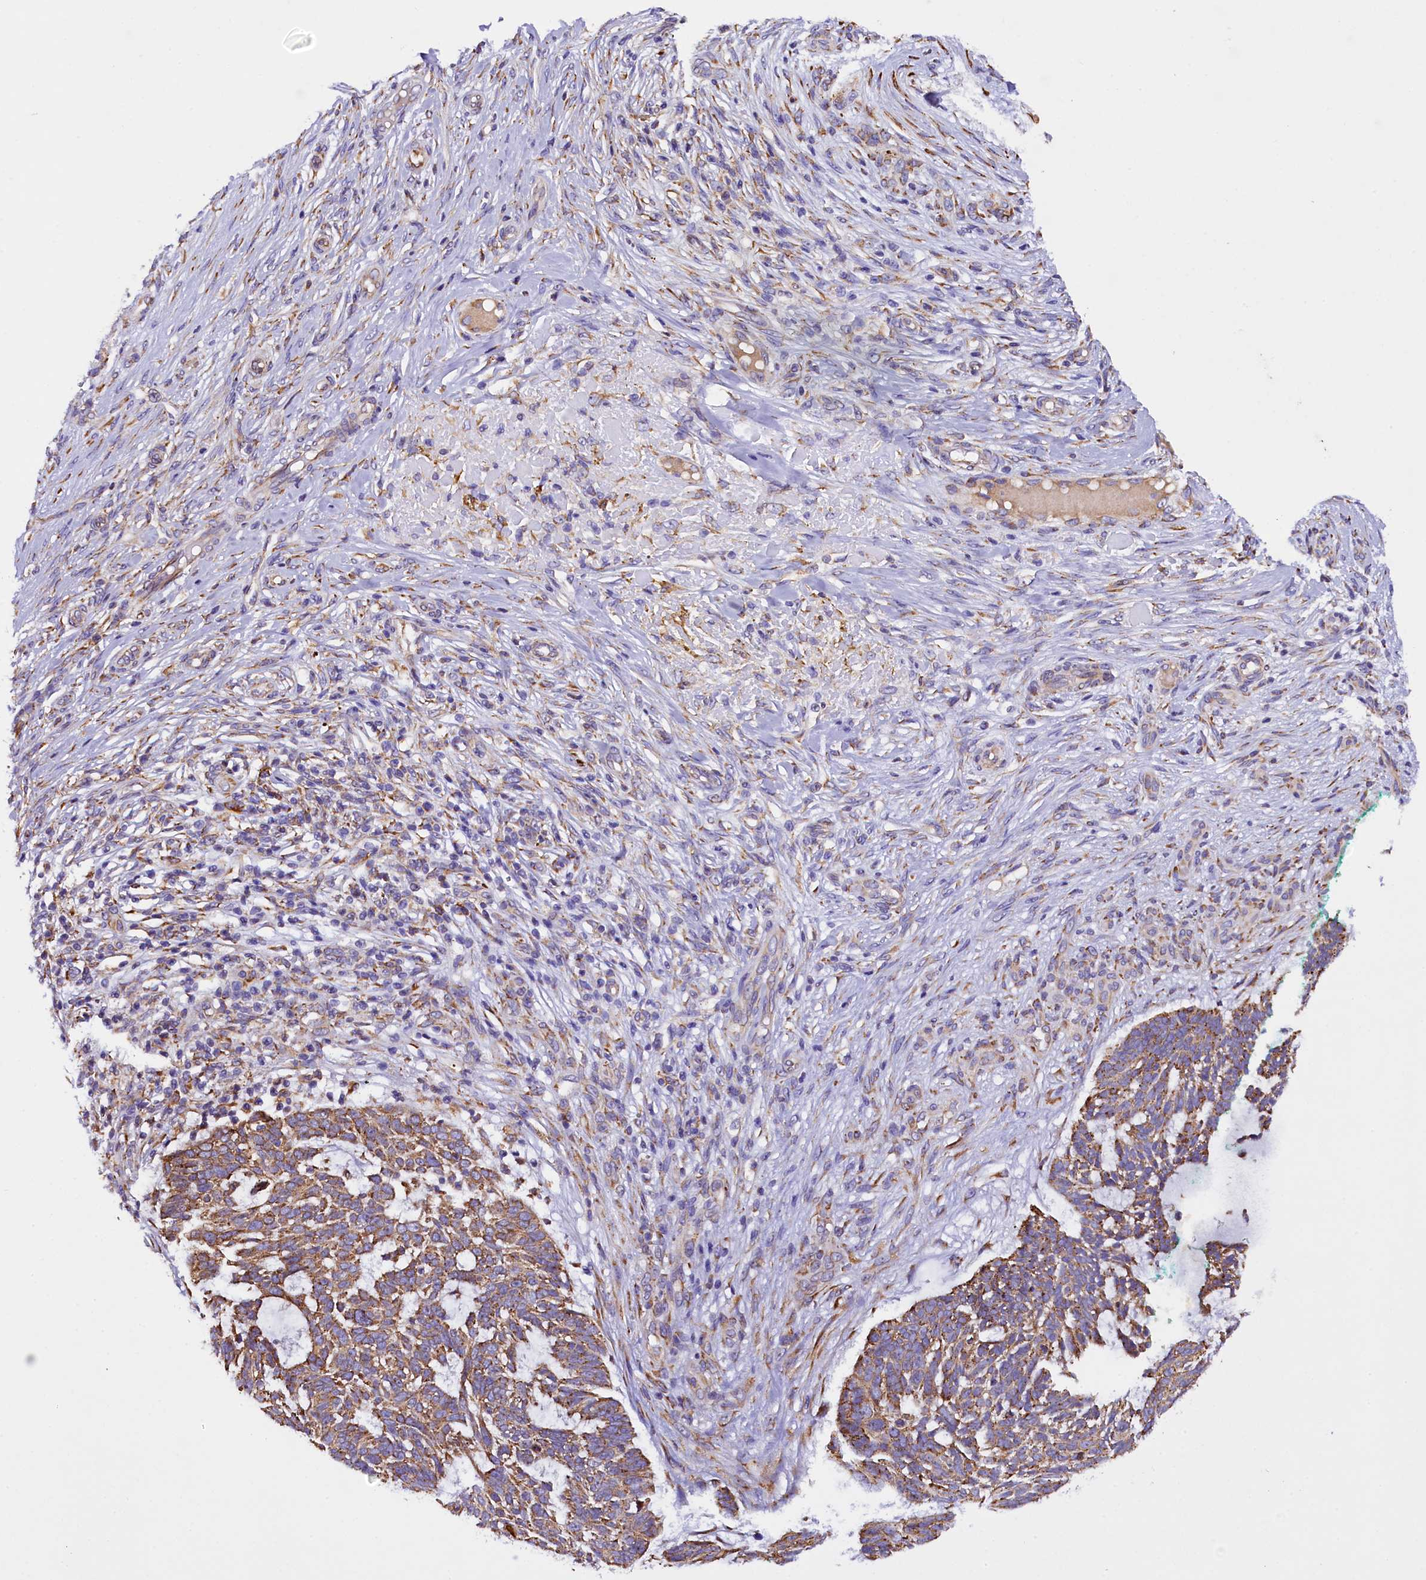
{"staining": {"intensity": "moderate", "quantity": ">75%", "location": "cytoplasmic/membranous"}, "tissue": "skin cancer", "cell_type": "Tumor cells", "image_type": "cancer", "snomed": [{"axis": "morphology", "description": "Basal cell carcinoma"}, {"axis": "topography", "description": "Skin"}], "caption": "Skin cancer (basal cell carcinoma) tissue exhibits moderate cytoplasmic/membranous positivity in about >75% of tumor cells", "gene": "CAPS2", "patient": {"sex": "male", "age": 88}}